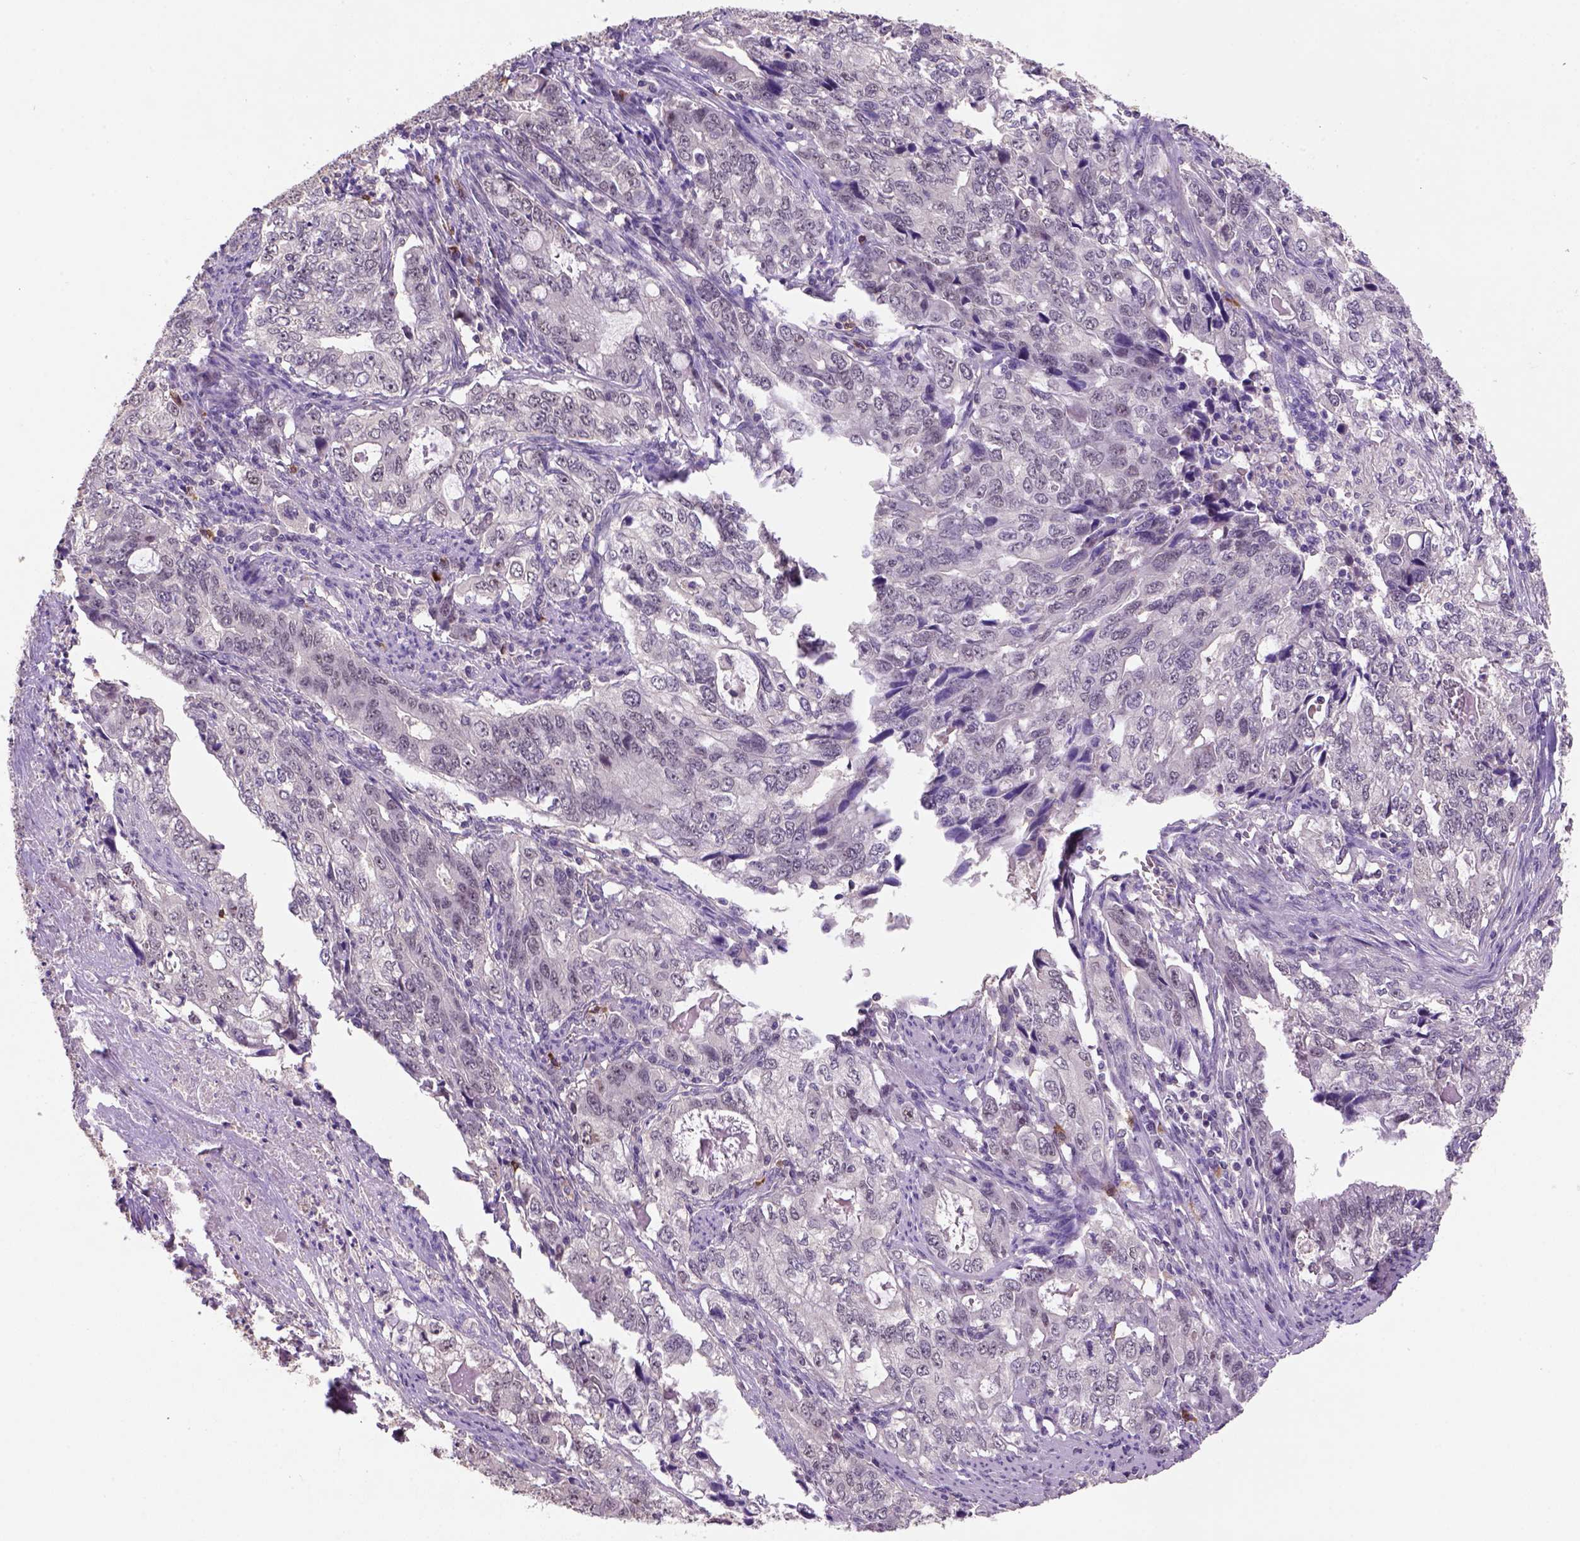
{"staining": {"intensity": "weak", "quantity": ">75%", "location": "cytoplasmic/membranous,nuclear"}, "tissue": "stomach cancer", "cell_type": "Tumor cells", "image_type": "cancer", "snomed": [{"axis": "morphology", "description": "Adenocarcinoma, NOS"}, {"axis": "topography", "description": "Stomach, lower"}], "caption": "High-magnification brightfield microscopy of stomach cancer stained with DAB (brown) and counterstained with hematoxylin (blue). tumor cells exhibit weak cytoplasmic/membranous and nuclear staining is present in approximately>75% of cells. The protein is stained brown, and the nuclei are stained in blue (DAB IHC with brightfield microscopy, high magnification).", "gene": "SCML4", "patient": {"sex": "female", "age": 72}}